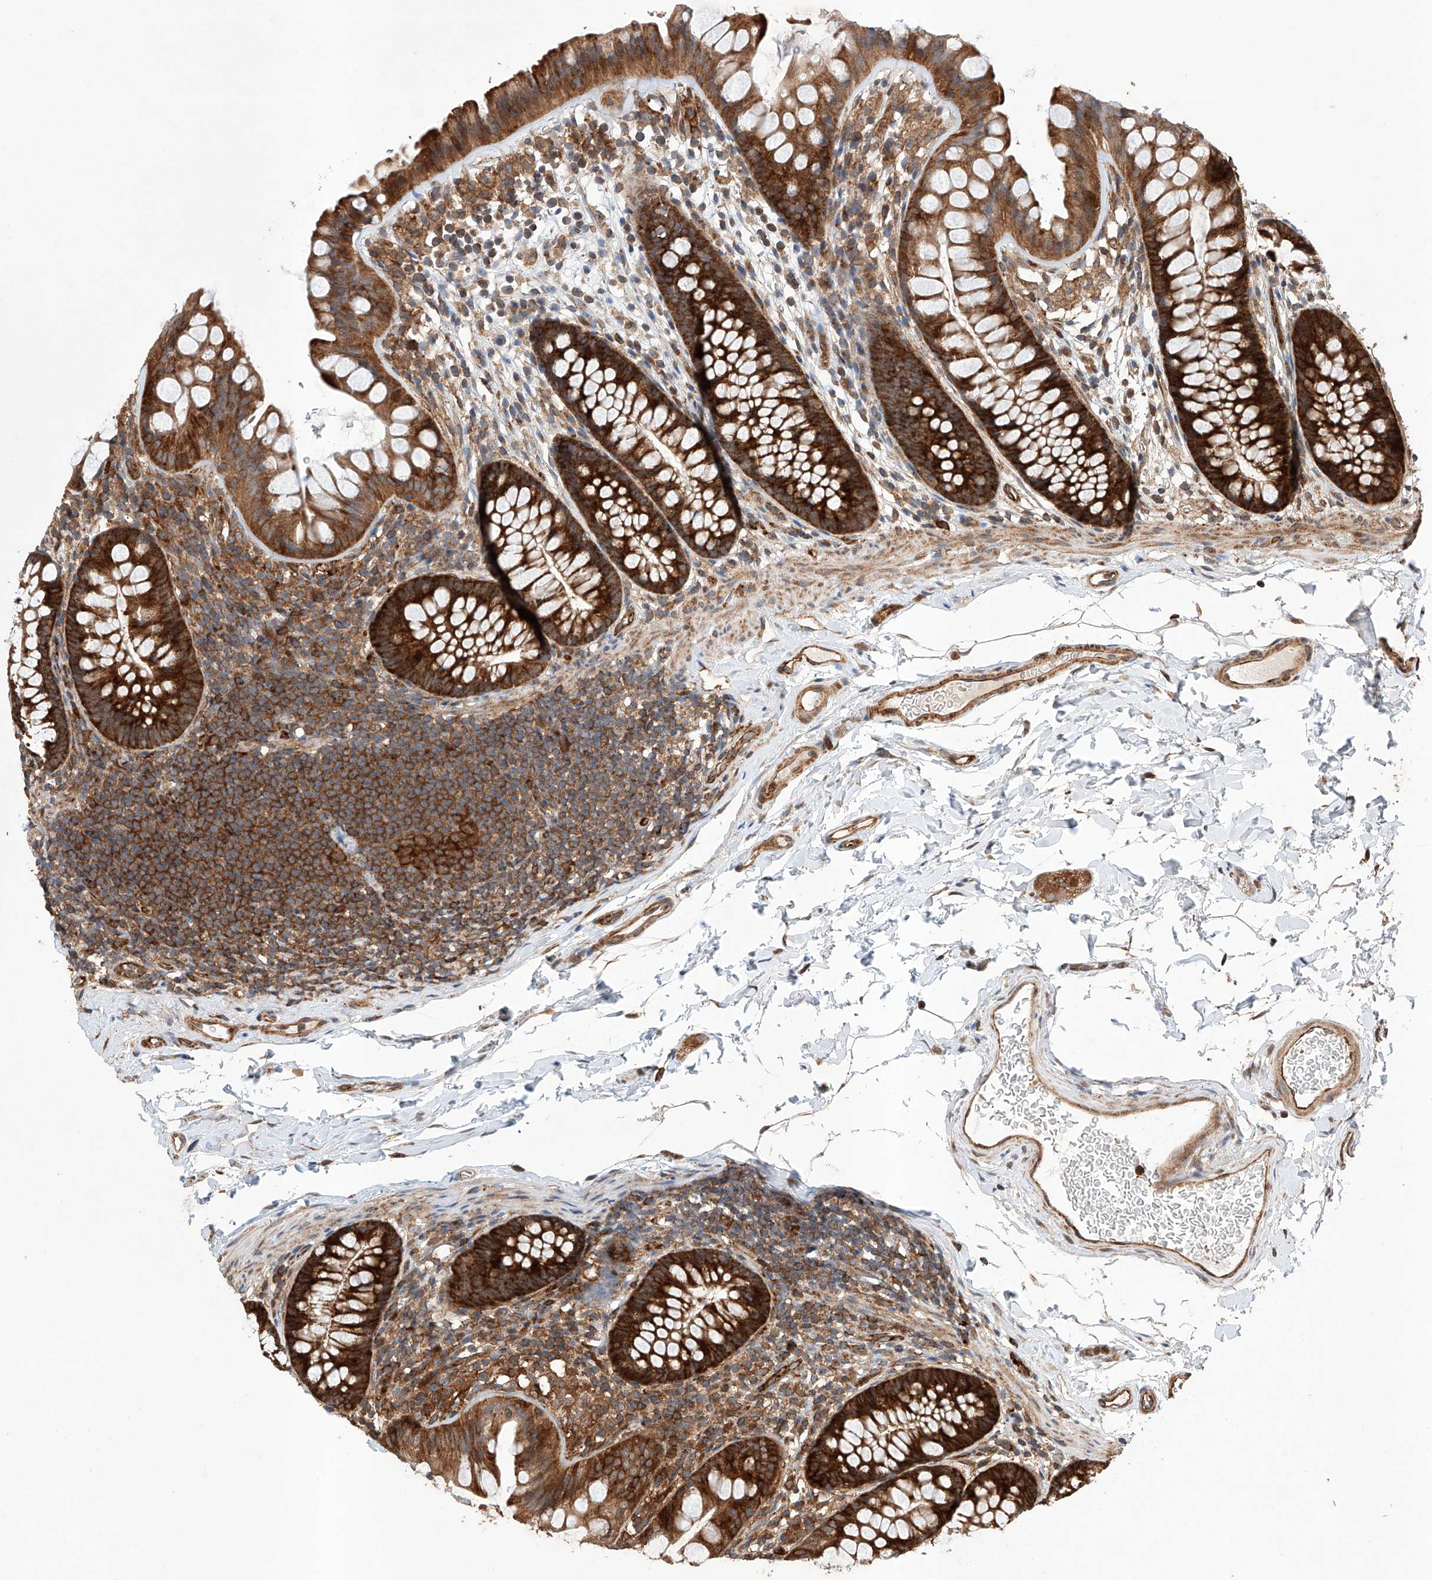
{"staining": {"intensity": "moderate", "quantity": "25%-75%", "location": "cytoplasmic/membranous"}, "tissue": "colon", "cell_type": "Endothelial cells", "image_type": "normal", "snomed": [{"axis": "morphology", "description": "Normal tissue, NOS"}, {"axis": "topography", "description": "Colon"}], "caption": "The photomicrograph displays immunohistochemical staining of normal colon. There is moderate cytoplasmic/membranous staining is present in about 25%-75% of endothelial cells.", "gene": "TIMM23", "patient": {"sex": "female", "age": 62}}